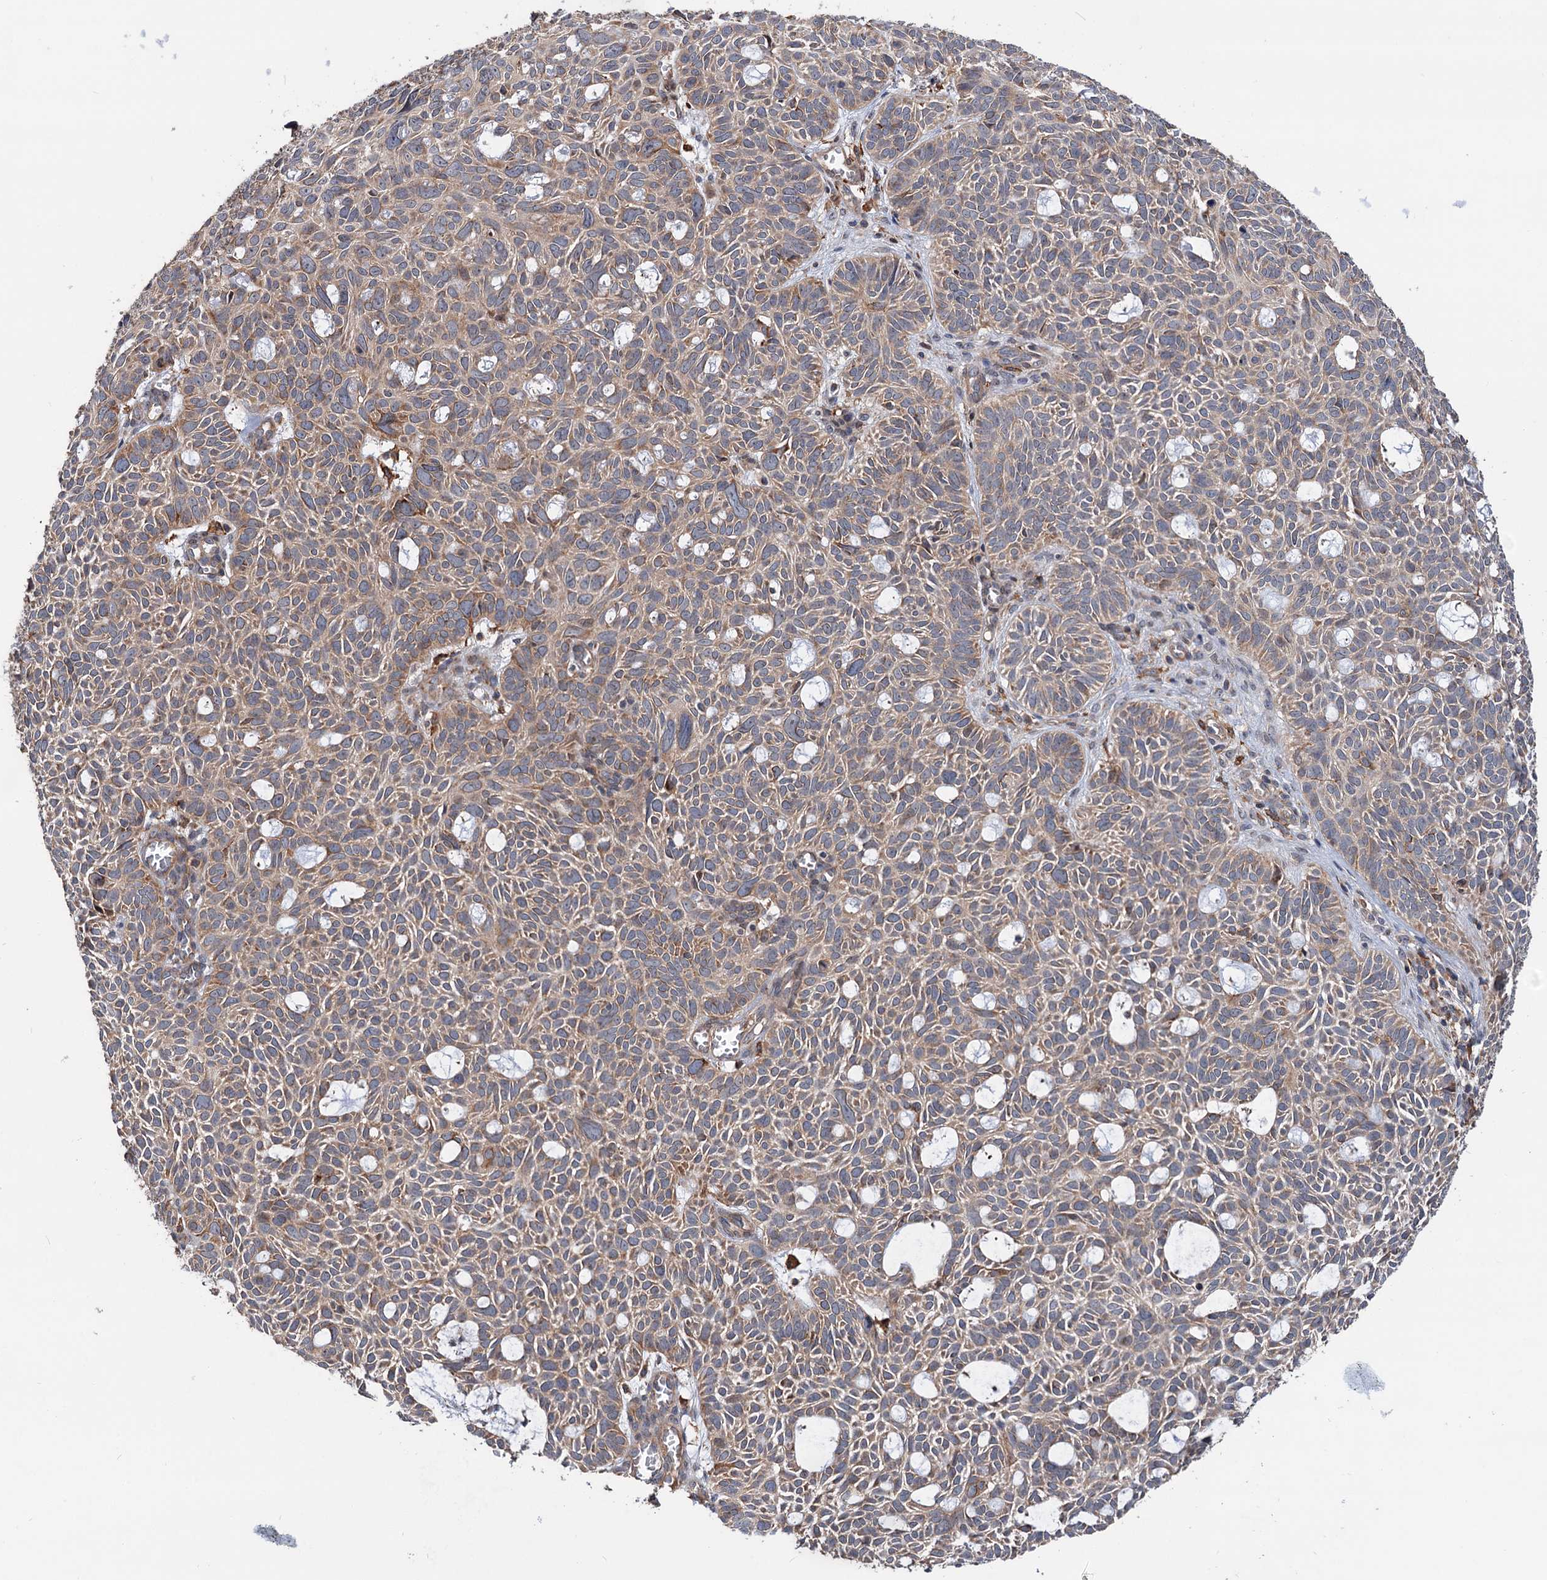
{"staining": {"intensity": "weak", "quantity": ">75%", "location": "cytoplasmic/membranous"}, "tissue": "skin cancer", "cell_type": "Tumor cells", "image_type": "cancer", "snomed": [{"axis": "morphology", "description": "Basal cell carcinoma"}, {"axis": "topography", "description": "Skin"}], "caption": "Human skin cancer stained for a protein (brown) shows weak cytoplasmic/membranous positive staining in approximately >75% of tumor cells.", "gene": "RNF111", "patient": {"sex": "male", "age": 69}}